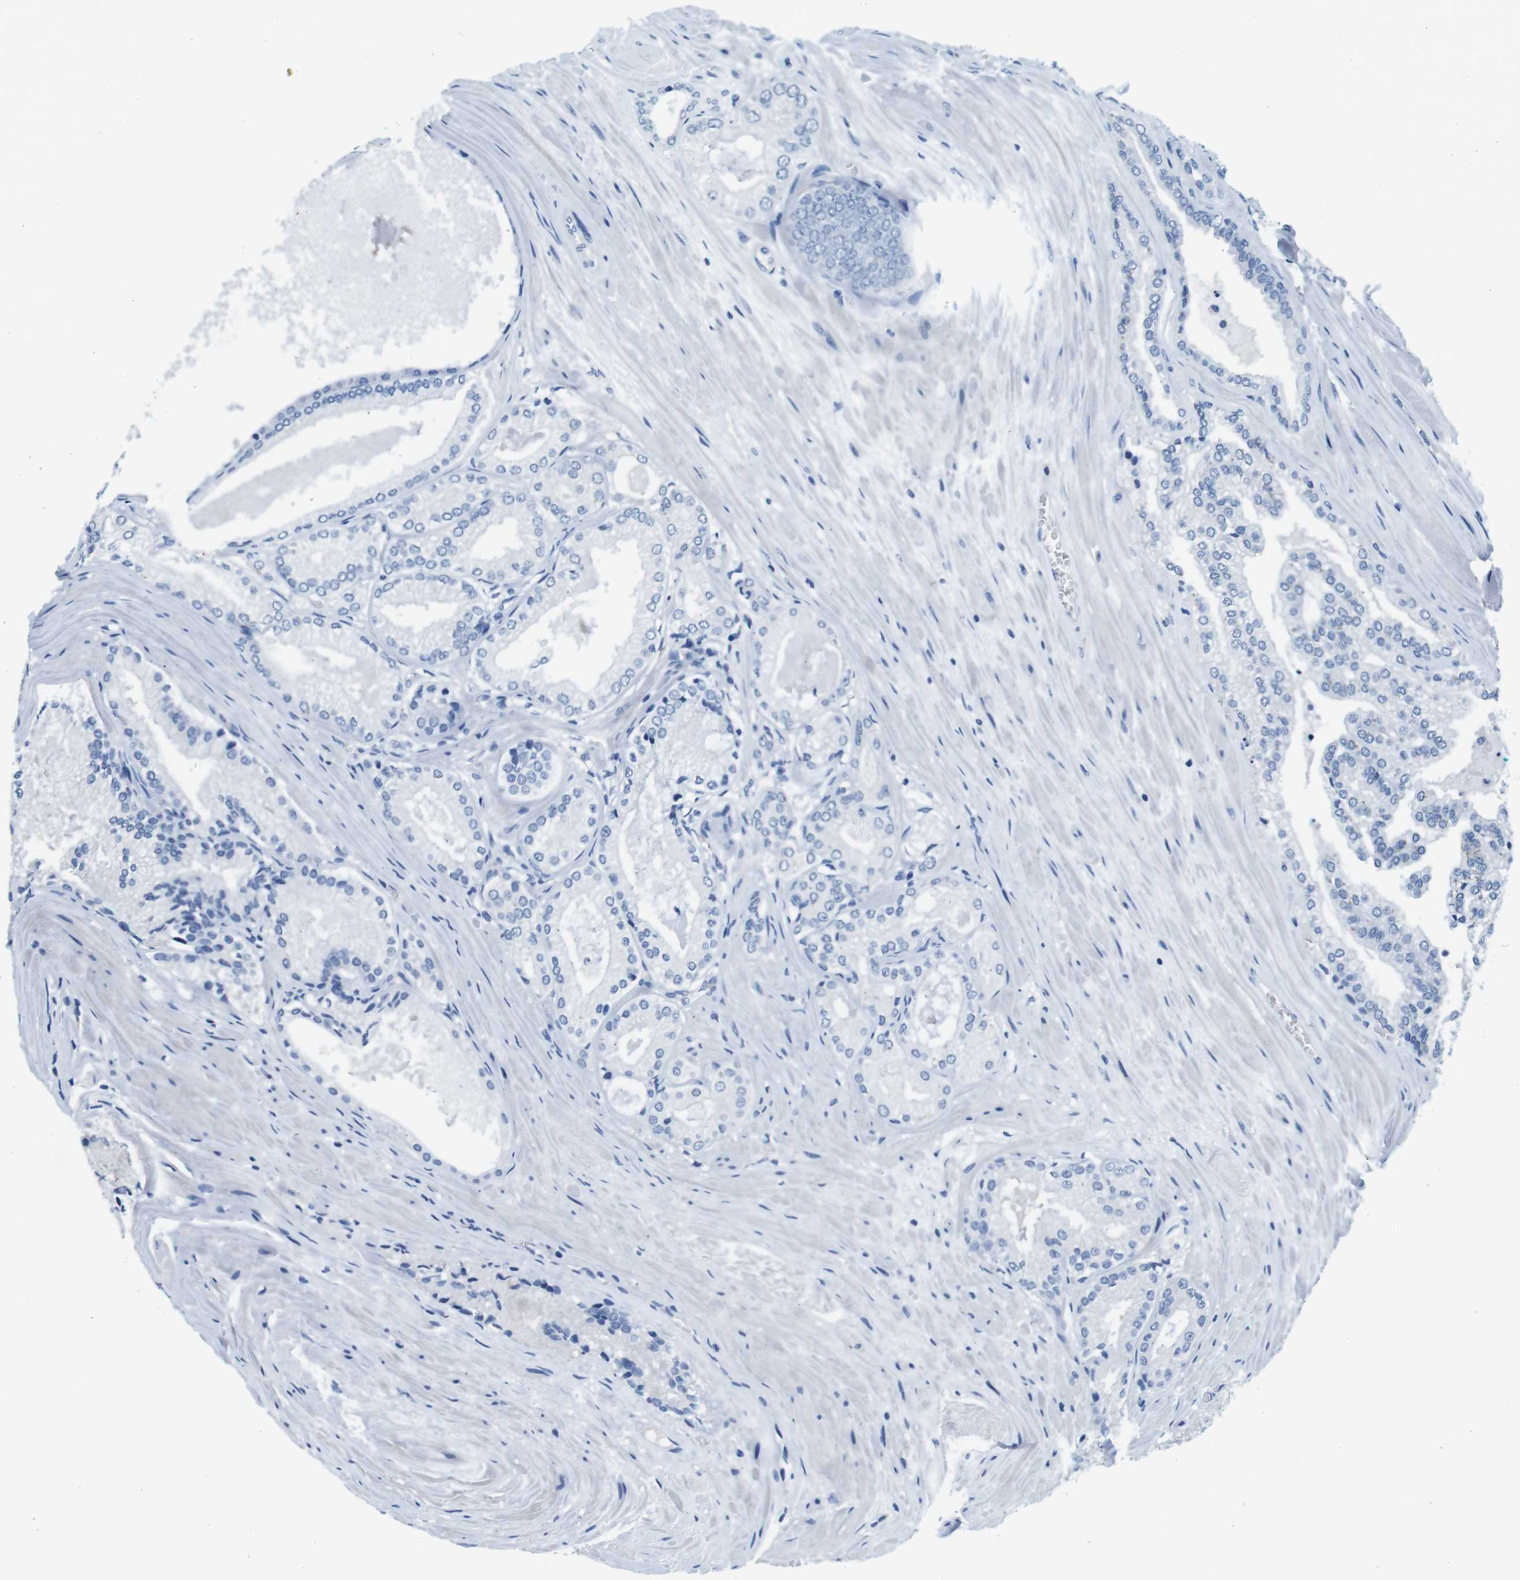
{"staining": {"intensity": "negative", "quantity": "none", "location": "none"}, "tissue": "prostate cancer", "cell_type": "Tumor cells", "image_type": "cancer", "snomed": [{"axis": "morphology", "description": "Adenocarcinoma, High grade"}, {"axis": "topography", "description": "Prostate"}], "caption": "High magnification brightfield microscopy of prostate cancer (adenocarcinoma (high-grade)) stained with DAB (brown) and counterstained with hematoxylin (blue): tumor cells show no significant positivity.", "gene": "IGHD", "patient": {"sex": "male", "age": 59}}